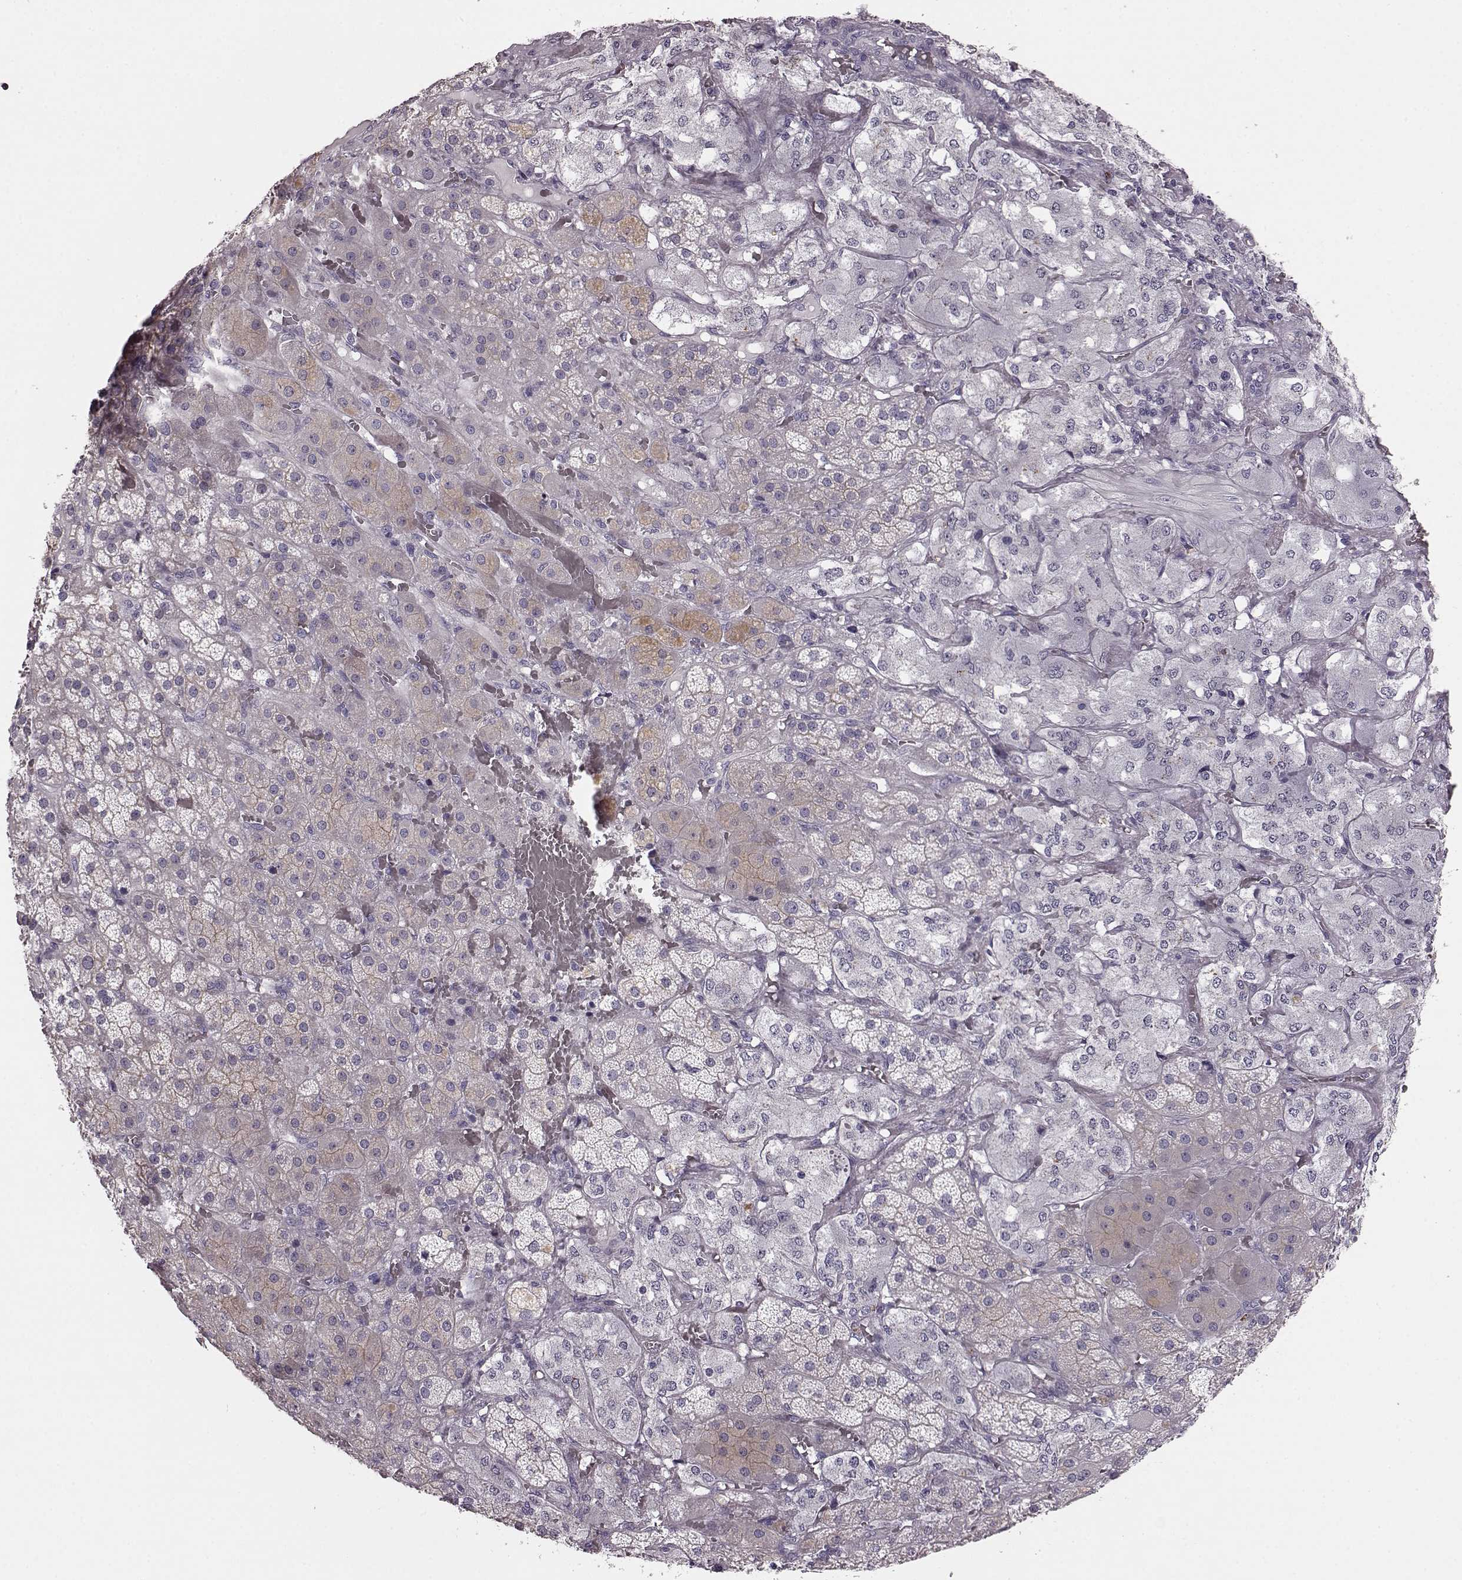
{"staining": {"intensity": "weak", "quantity": "<25%", "location": "cytoplasmic/membranous"}, "tissue": "adrenal gland", "cell_type": "Glandular cells", "image_type": "normal", "snomed": [{"axis": "morphology", "description": "Normal tissue, NOS"}, {"axis": "topography", "description": "Adrenal gland"}], "caption": "Histopathology image shows no protein staining in glandular cells of unremarkable adrenal gland. The staining was performed using DAB to visualize the protein expression in brown, while the nuclei were stained in blue with hematoxylin (Magnification: 20x).", "gene": "SNTG1", "patient": {"sex": "male", "age": 57}}